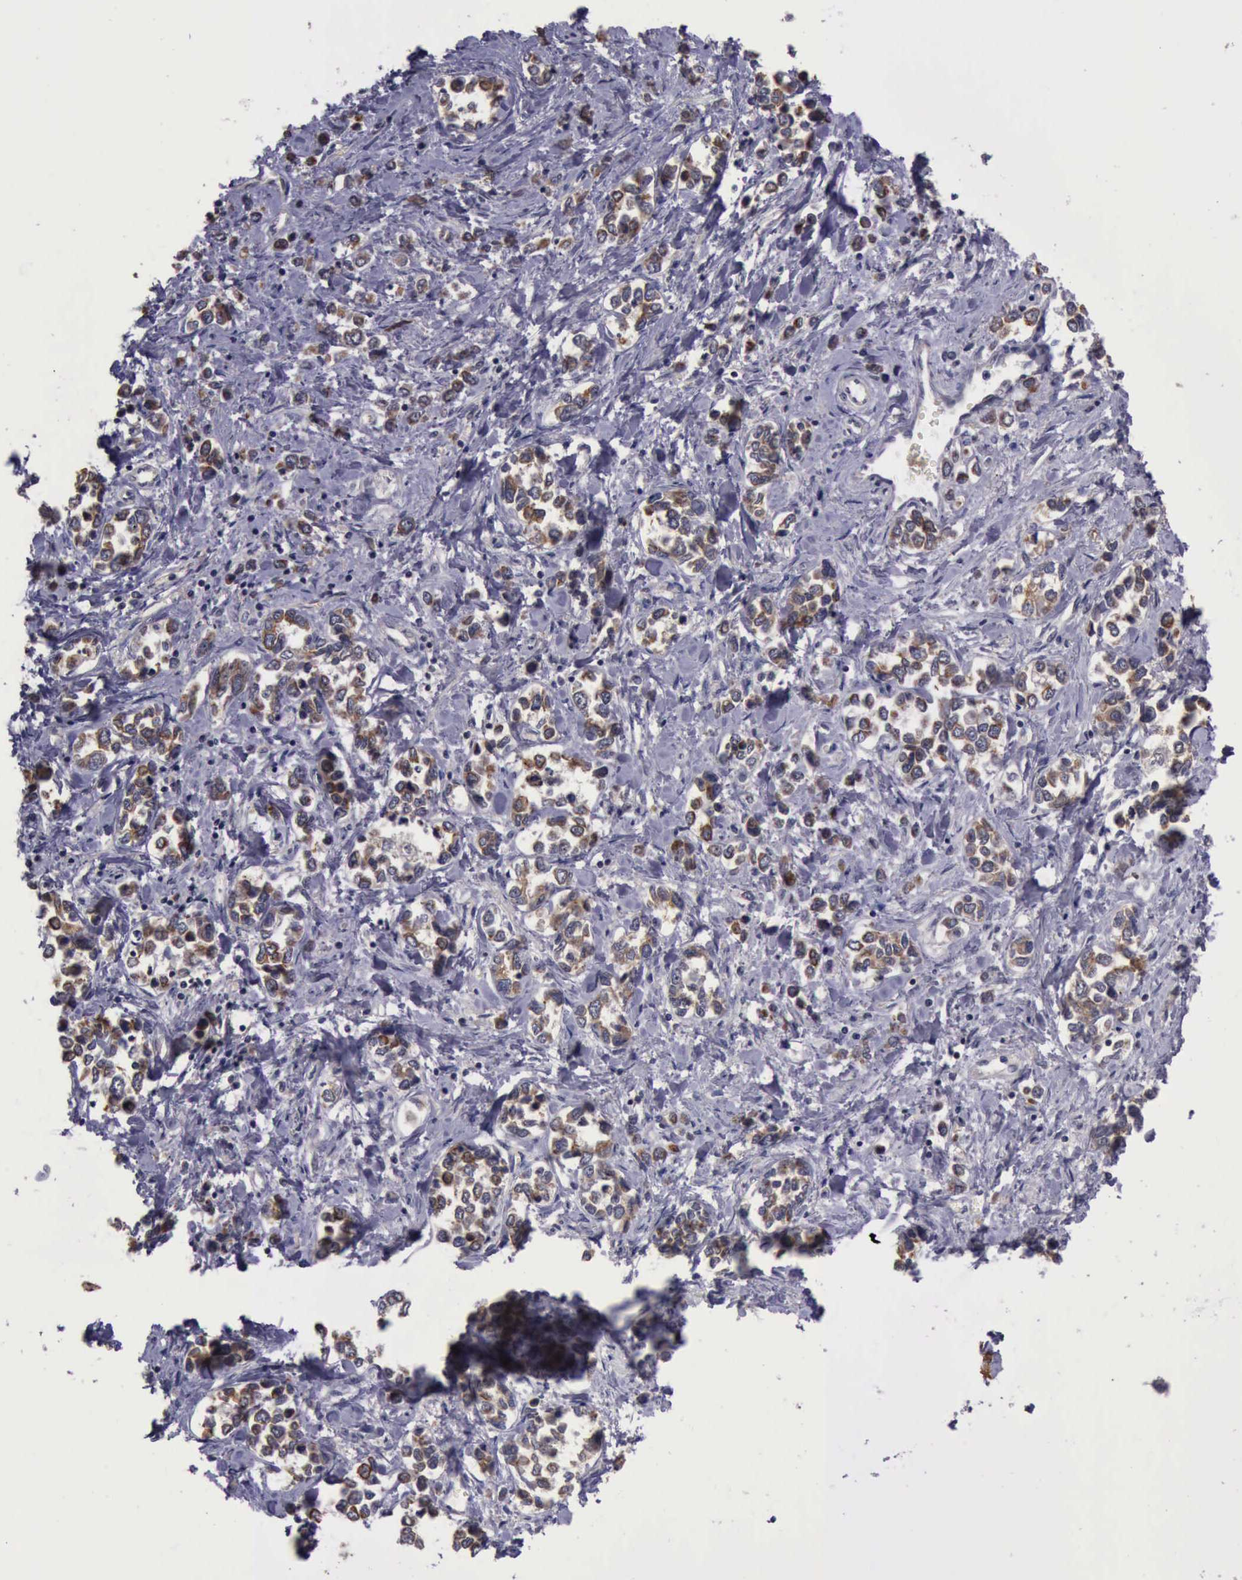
{"staining": {"intensity": "weak", "quantity": ">75%", "location": "cytoplasmic/membranous"}, "tissue": "stomach cancer", "cell_type": "Tumor cells", "image_type": "cancer", "snomed": [{"axis": "morphology", "description": "Adenocarcinoma, NOS"}, {"axis": "topography", "description": "Stomach, upper"}], "caption": "Approximately >75% of tumor cells in human adenocarcinoma (stomach) display weak cytoplasmic/membranous protein staining as visualized by brown immunohistochemical staining.", "gene": "RAB39B", "patient": {"sex": "male", "age": 76}}